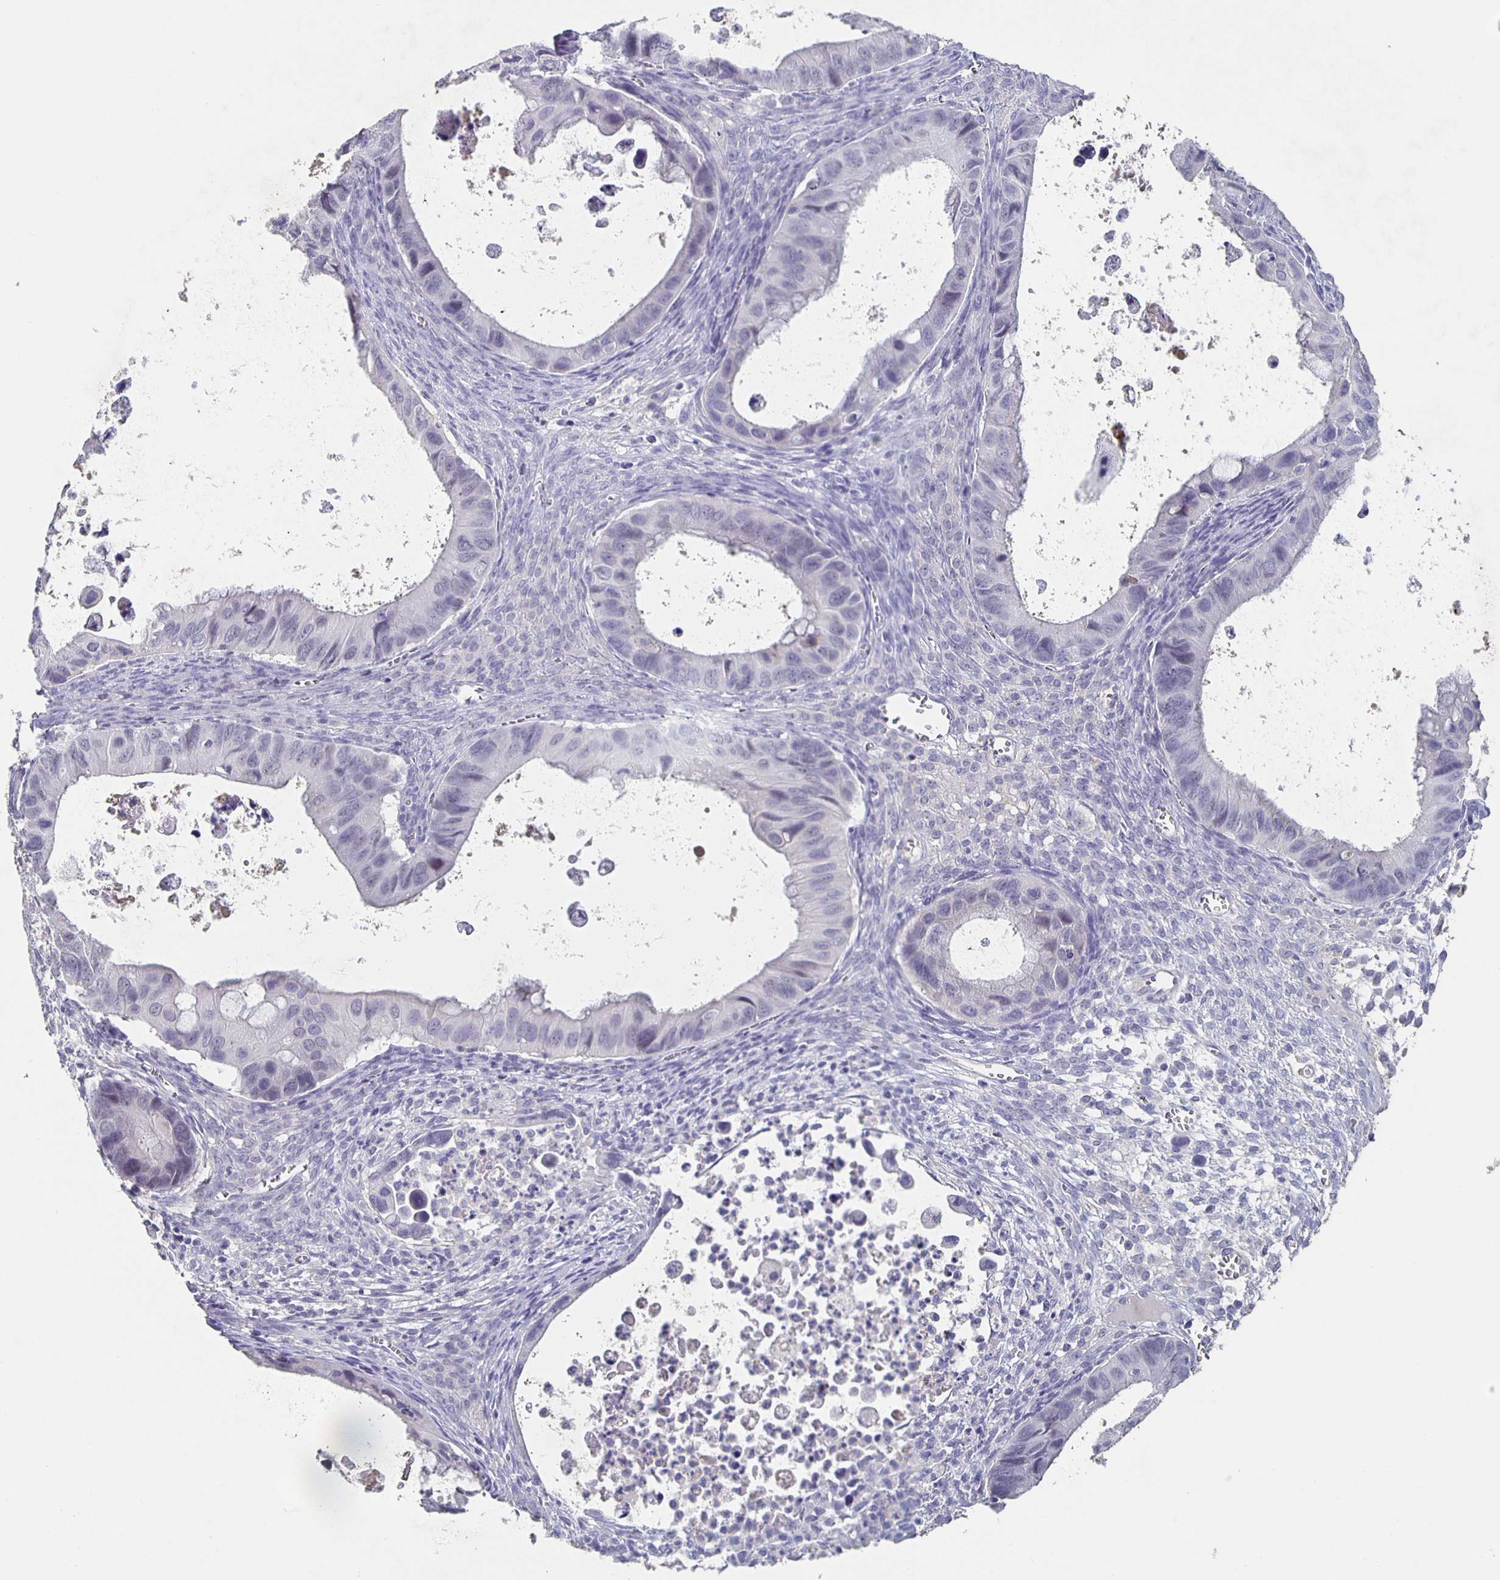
{"staining": {"intensity": "negative", "quantity": "none", "location": "none"}, "tissue": "ovarian cancer", "cell_type": "Tumor cells", "image_type": "cancer", "snomed": [{"axis": "morphology", "description": "Cystadenocarcinoma, mucinous, NOS"}, {"axis": "topography", "description": "Ovary"}], "caption": "Human ovarian mucinous cystadenocarcinoma stained for a protein using immunohistochemistry reveals no staining in tumor cells.", "gene": "CACNA2D2", "patient": {"sex": "female", "age": 64}}